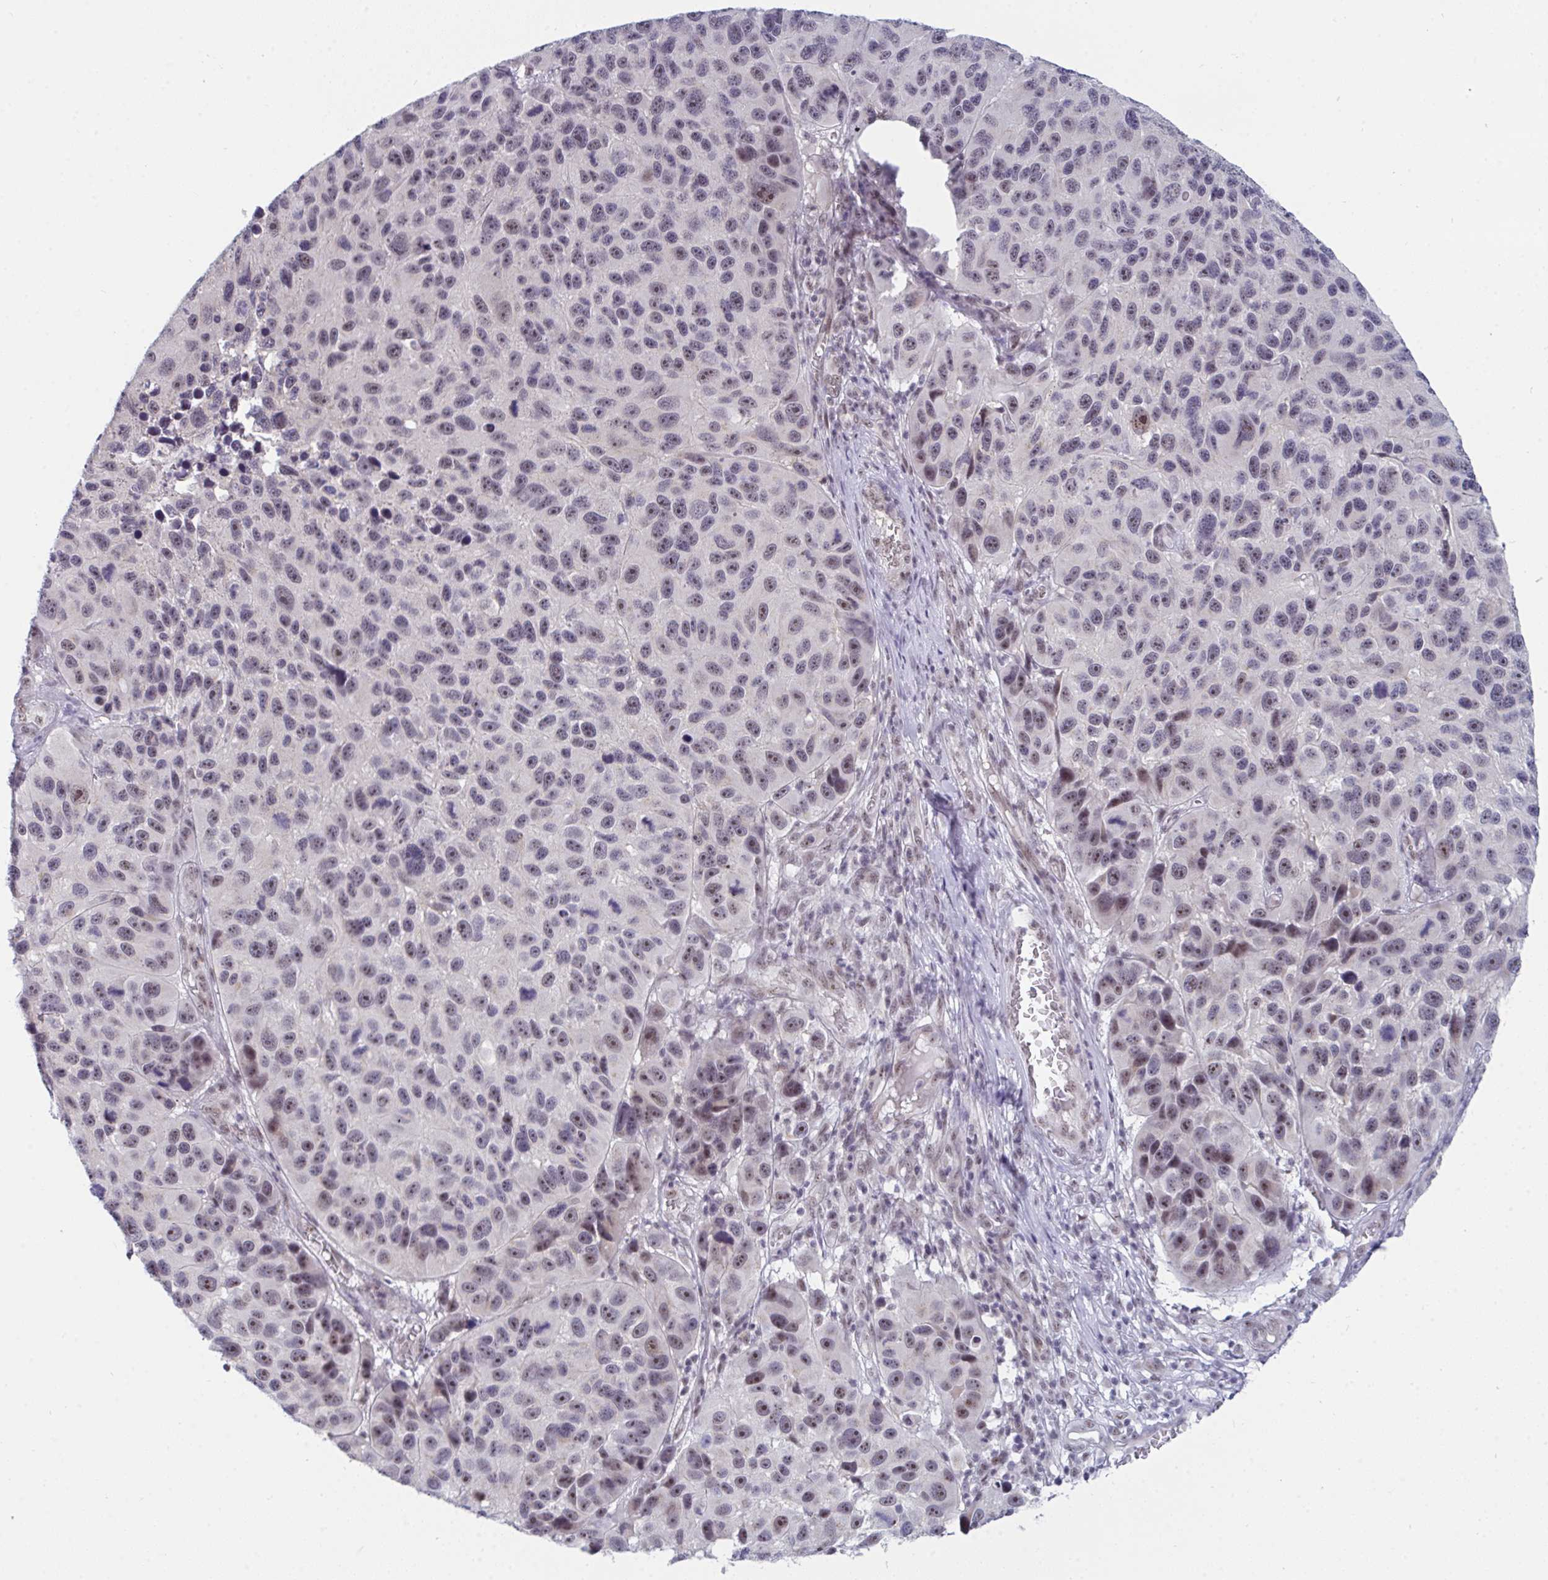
{"staining": {"intensity": "moderate", "quantity": "<25%", "location": "nuclear"}, "tissue": "melanoma", "cell_type": "Tumor cells", "image_type": "cancer", "snomed": [{"axis": "morphology", "description": "Malignant melanoma, NOS"}, {"axis": "topography", "description": "Skin"}], "caption": "The immunohistochemical stain highlights moderate nuclear staining in tumor cells of melanoma tissue. (Brightfield microscopy of DAB IHC at high magnification).", "gene": "PRR14", "patient": {"sex": "male", "age": 53}}